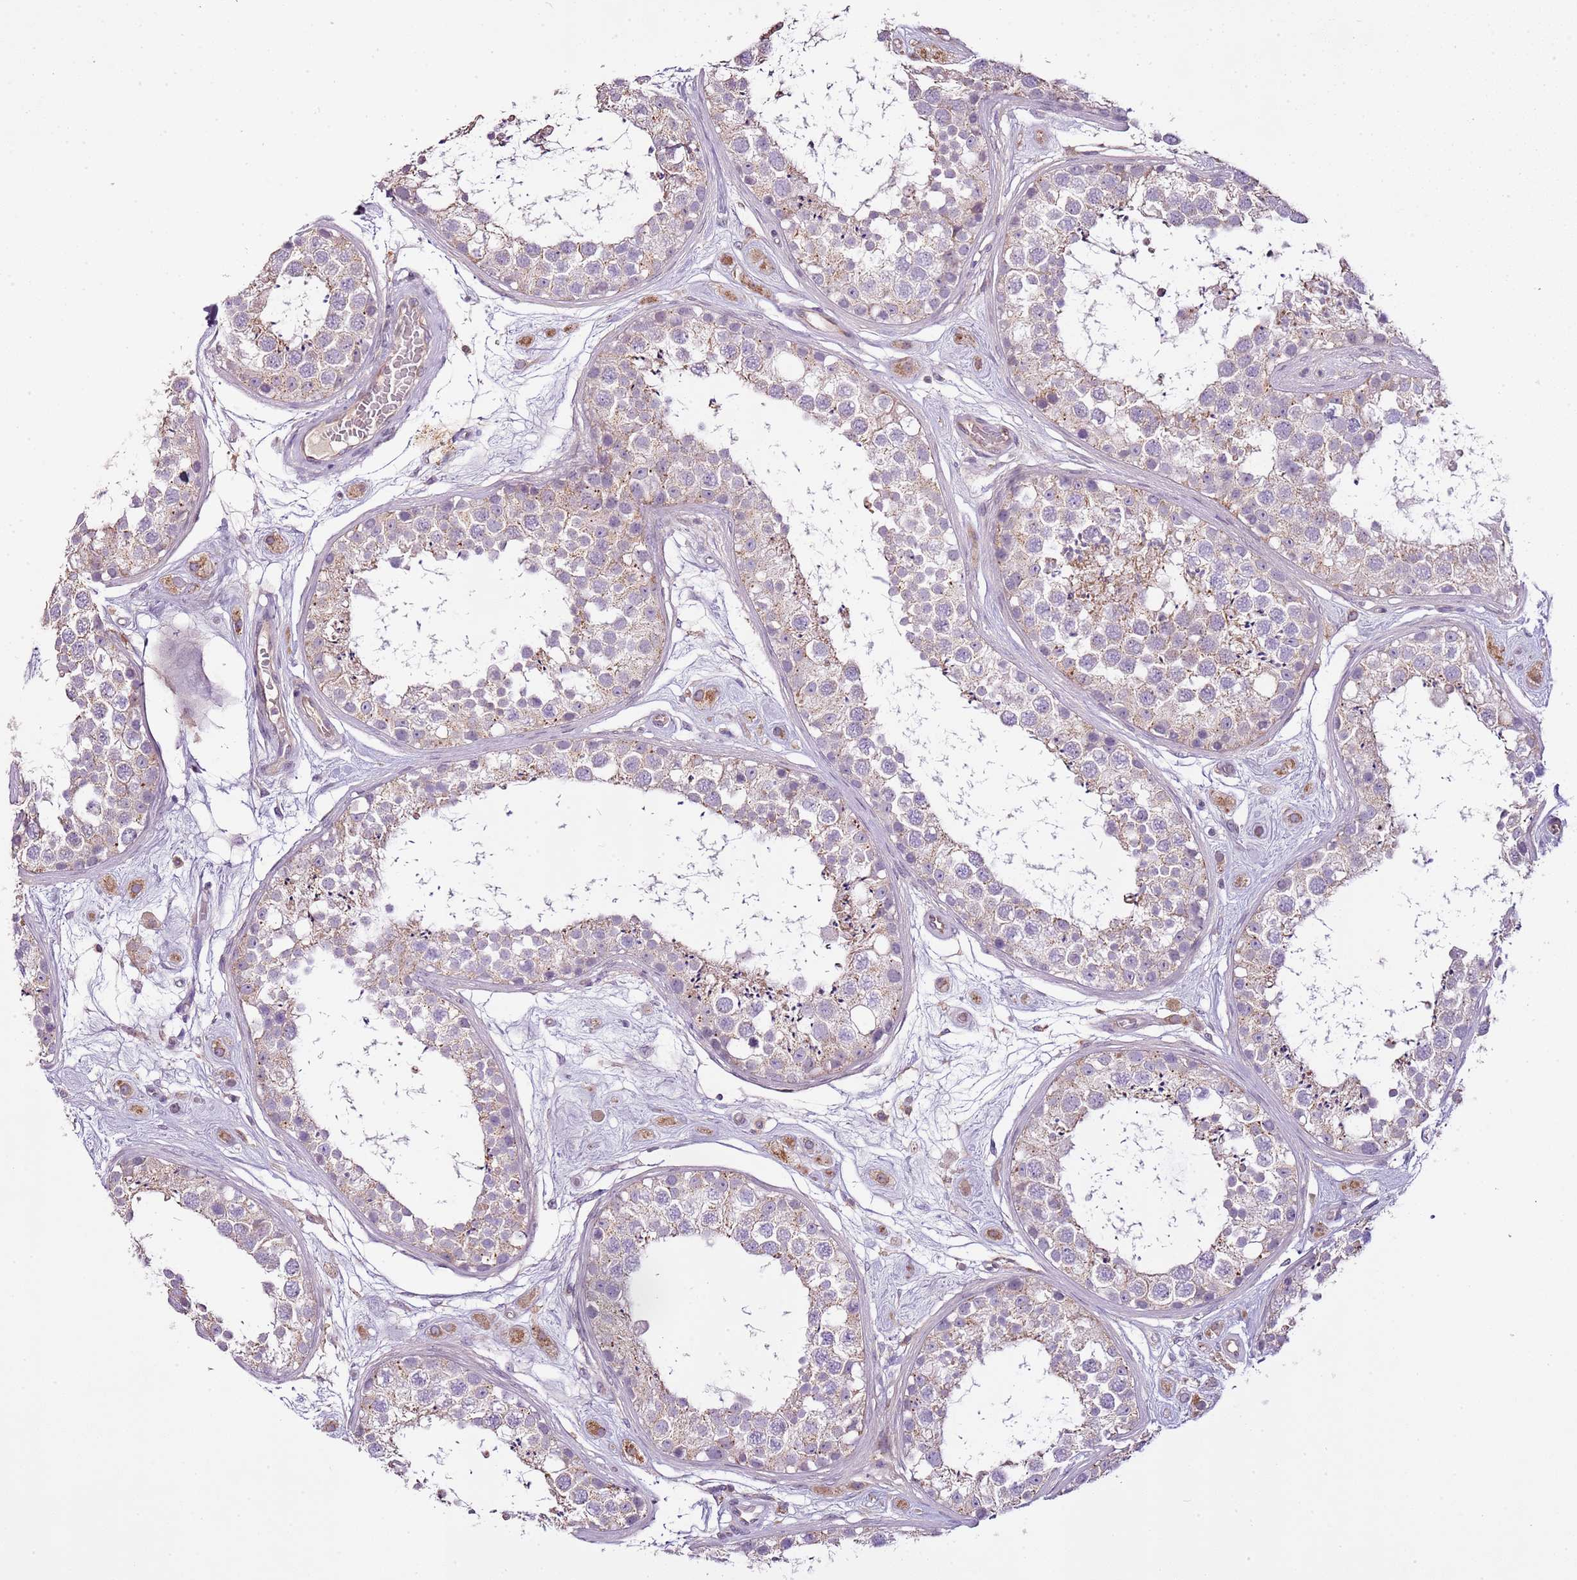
{"staining": {"intensity": "weak", "quantity": "<25%", "location": "cytoplasmic/membranous"}, "tissue": "testis", "cell_type": "Cells in seminiferous ducts", "image_type": "normal", "snomed": [{"axis": "morphology", "description": "Normal tissue, NOS"}, {"axis": "topography", "description": "Testis"}], "caption": "Protein analysis of benign testis reveals no significant staining in cells in seminiferous ducts. (Stains: DAB (3,3'-diaminobenzidine) immunohistochemistry (IHC) with hematoxylin counter stain, Microscopy: brightfield microscopy at high magnification).", "gene": "CMKLR1", "patient": {"sex": "male", "age": 25}}